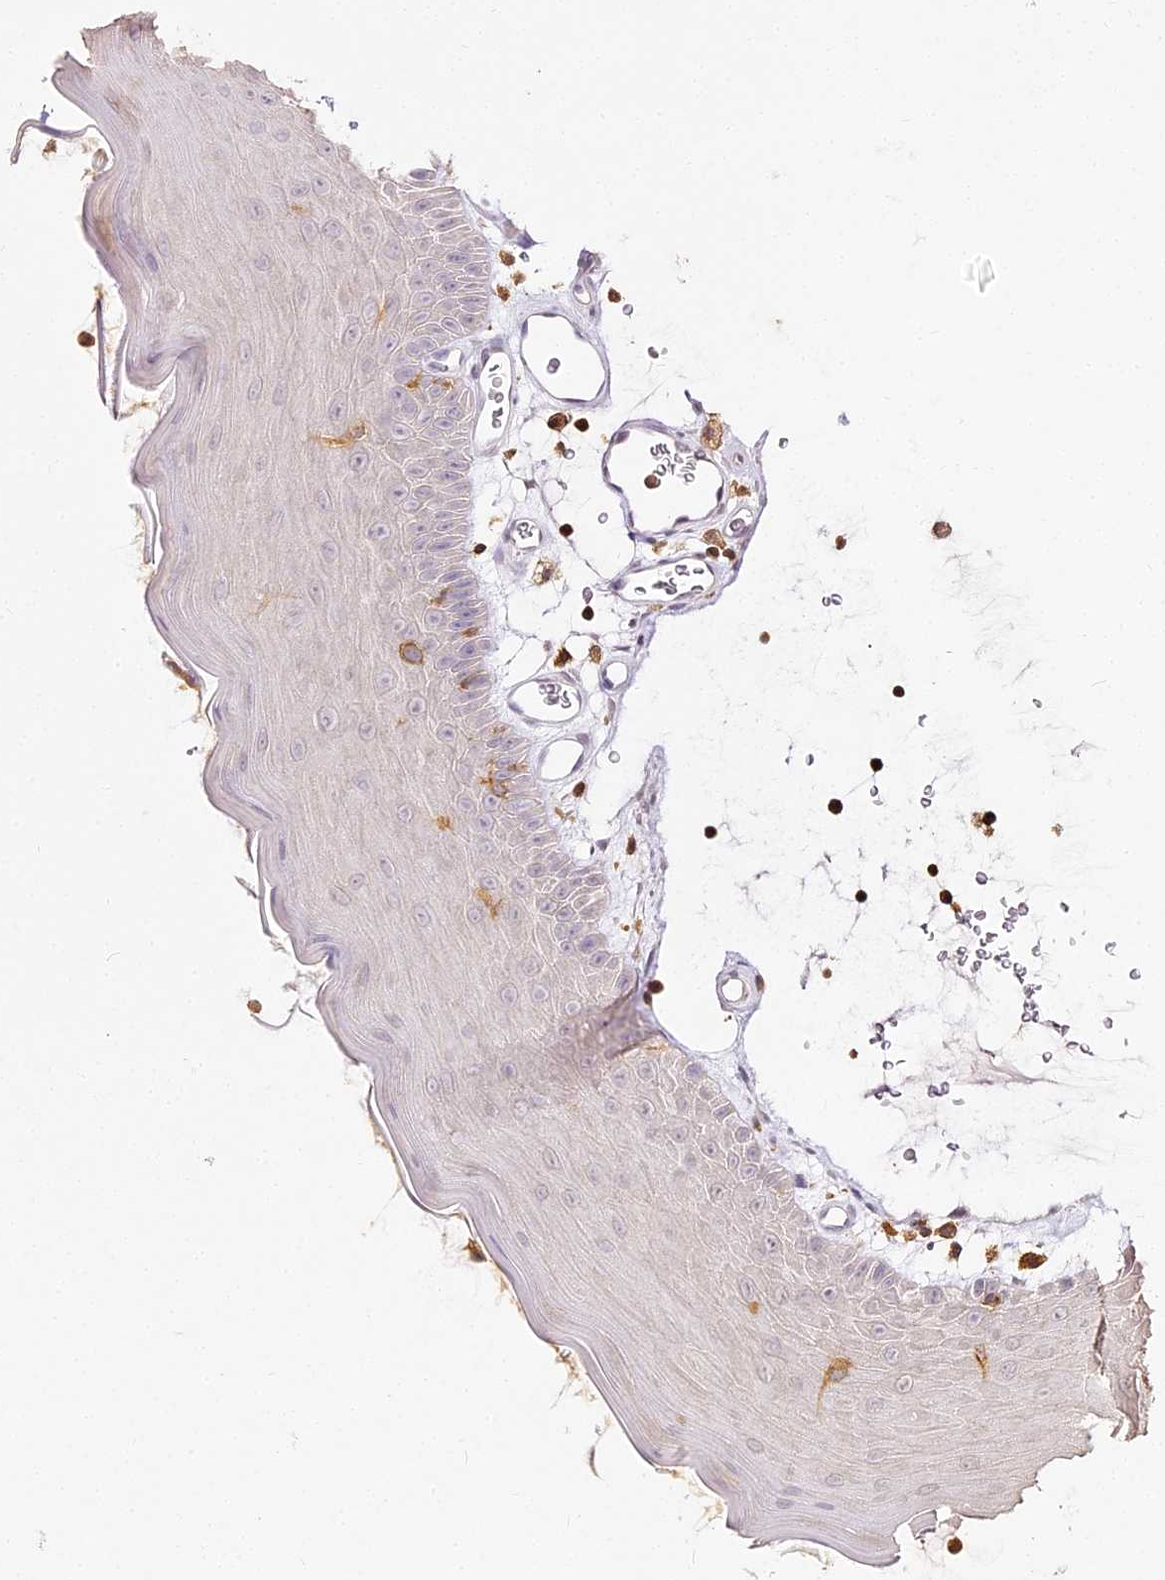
{"staining": {"intensity": "negative", "quantity": "none", "location": "none"}, "tissue": "oral mucosa", "cell_type": "Squamous epithelial cells", "image_type": "normal", "snomed": [{"axis": "morphology", "description": "Normal tissue, NOS"}, {"axis": "topography", "description": "Oral tissue"}], "caption": "Immunohistochemistry (IHC) of normal human oral mucosa reveals no positivity in squamous epithelial cells.", "gene": "DOCK2", "patient": {"sex": "male", "age": 13}}